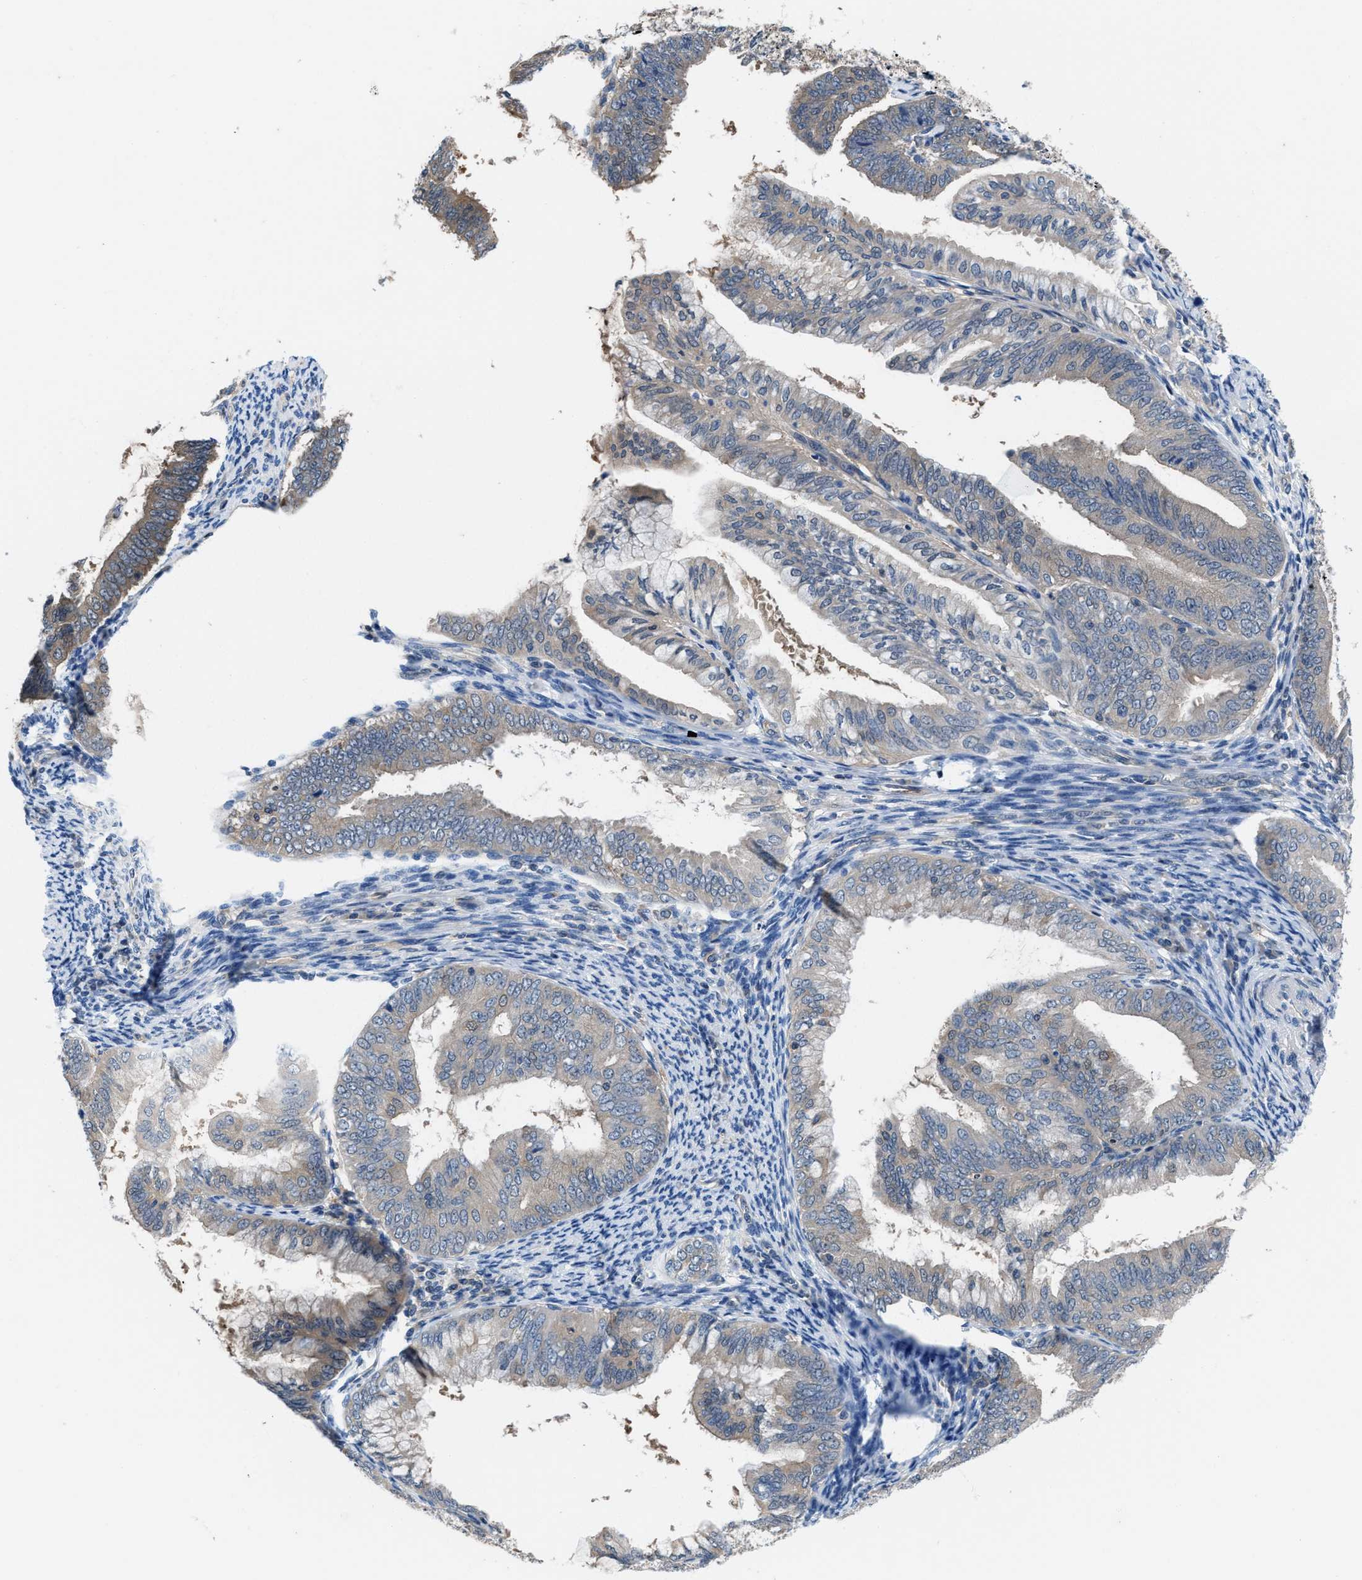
{"staining": {"intensity": "weak", "quantity": "<25%", "location": "cytoplasmic/membranous"}, "tissue": "endometrial cancer", "cell_type": "Tumor cells", "image_type": "cancer", "snomed": [{"axis": "morphology", "description": "Adenocarcinoma, NOS"}, {"axis": "topography", "description": "Endometrium"}], "caption": "Tumor cells are negative for brown protein staining in endometrial adenocarcinoma.", "gene": "NUDT5", "patient": {"sex": "female", "age": 63}}